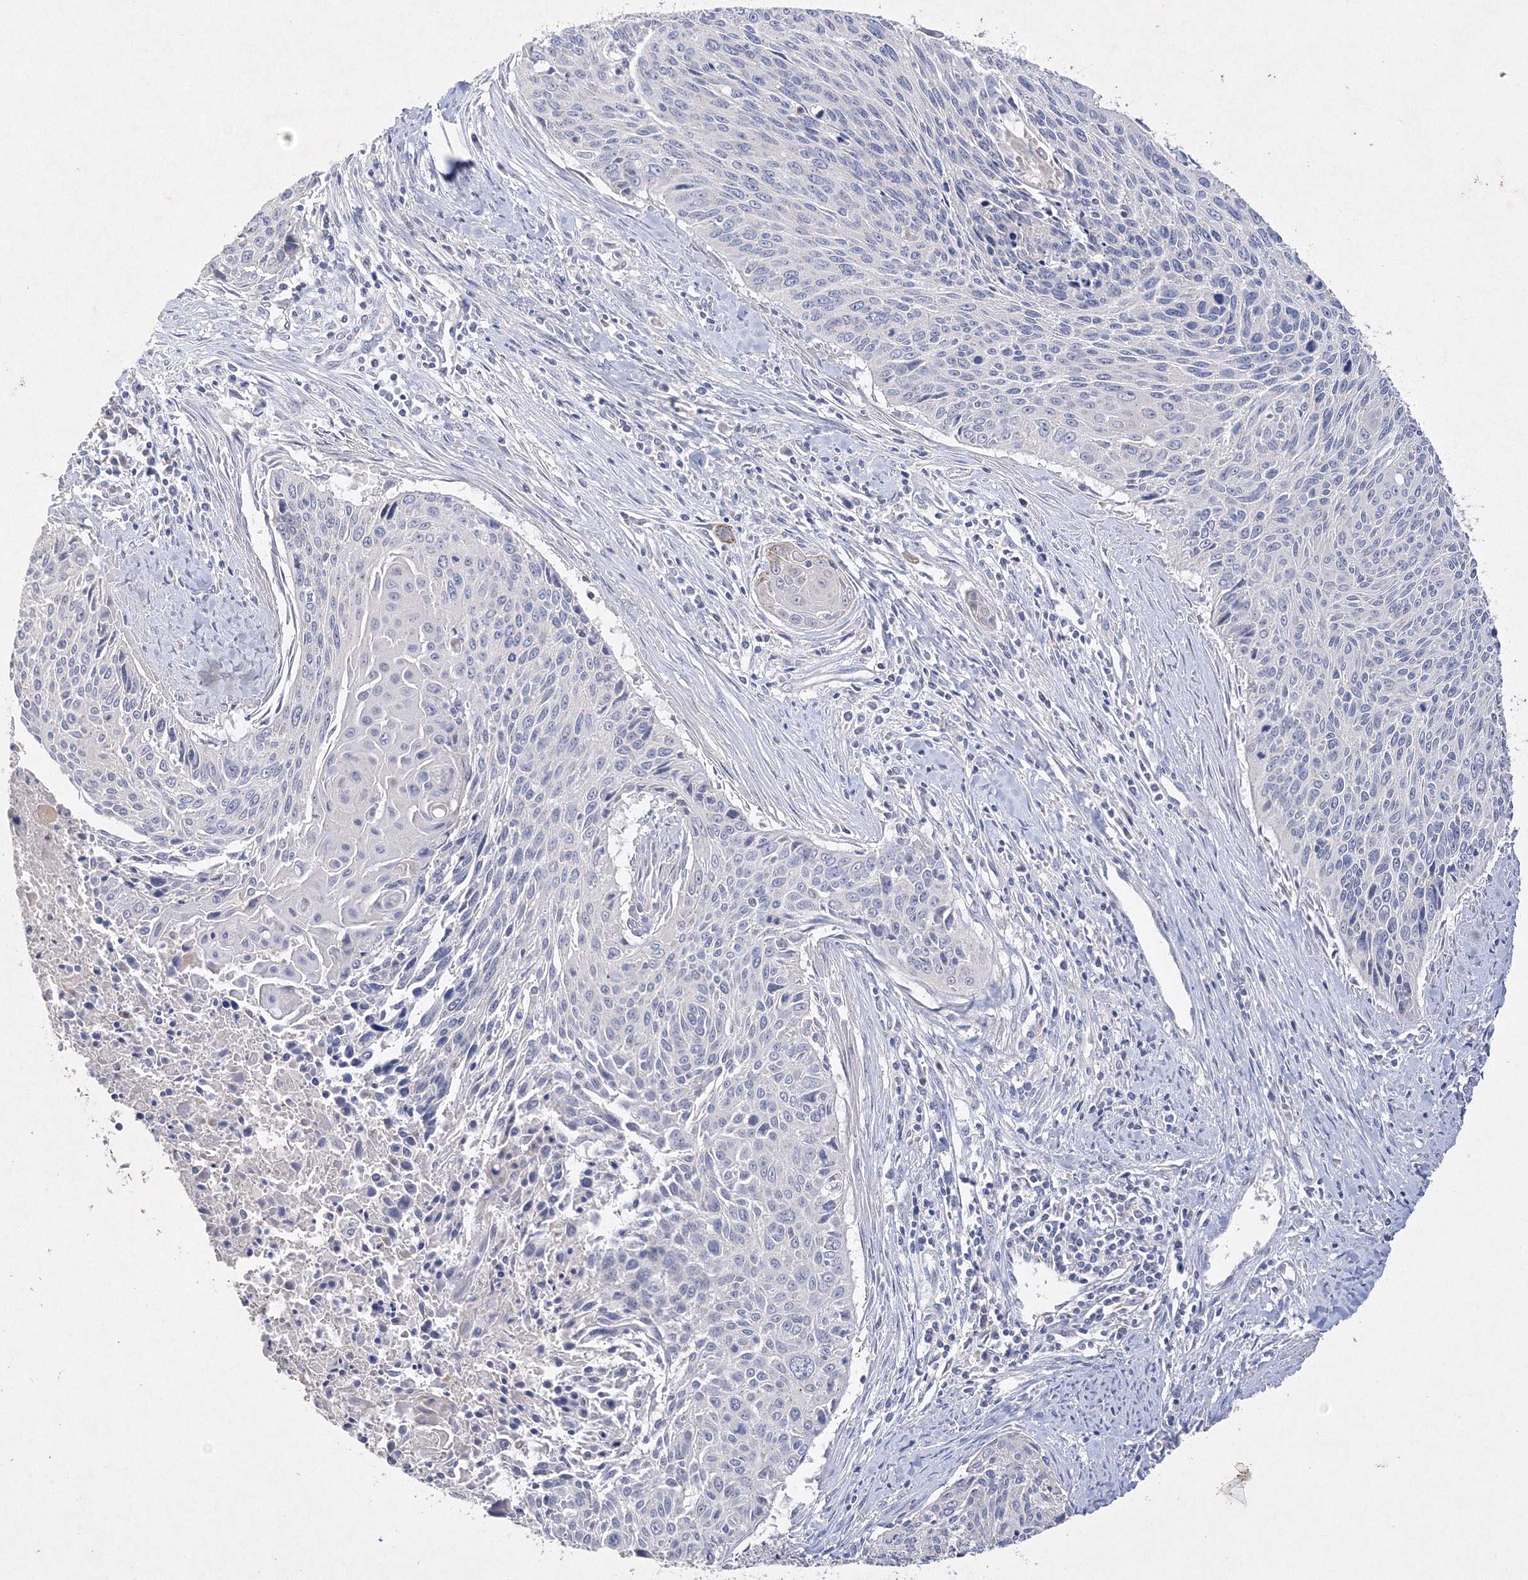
{"staining": {"intensity": "negative", "quantity": "none", "location": "none"}, "tissue": "cervical cancer", "cell_type": "Tumor cells", "image_type": "cancer", "snomed": [{"axis": "morphology", "description": "Squamous cell carcinoma, NOS"}, {"axis": "topography", "description": "Cervix"}], "caption": "This is an immunohistochemistry micrograph of human cervical cancer. There is no staining in tumor cells.", "gene": "GLS", "patient": {"sex": "female", "age": 55}}